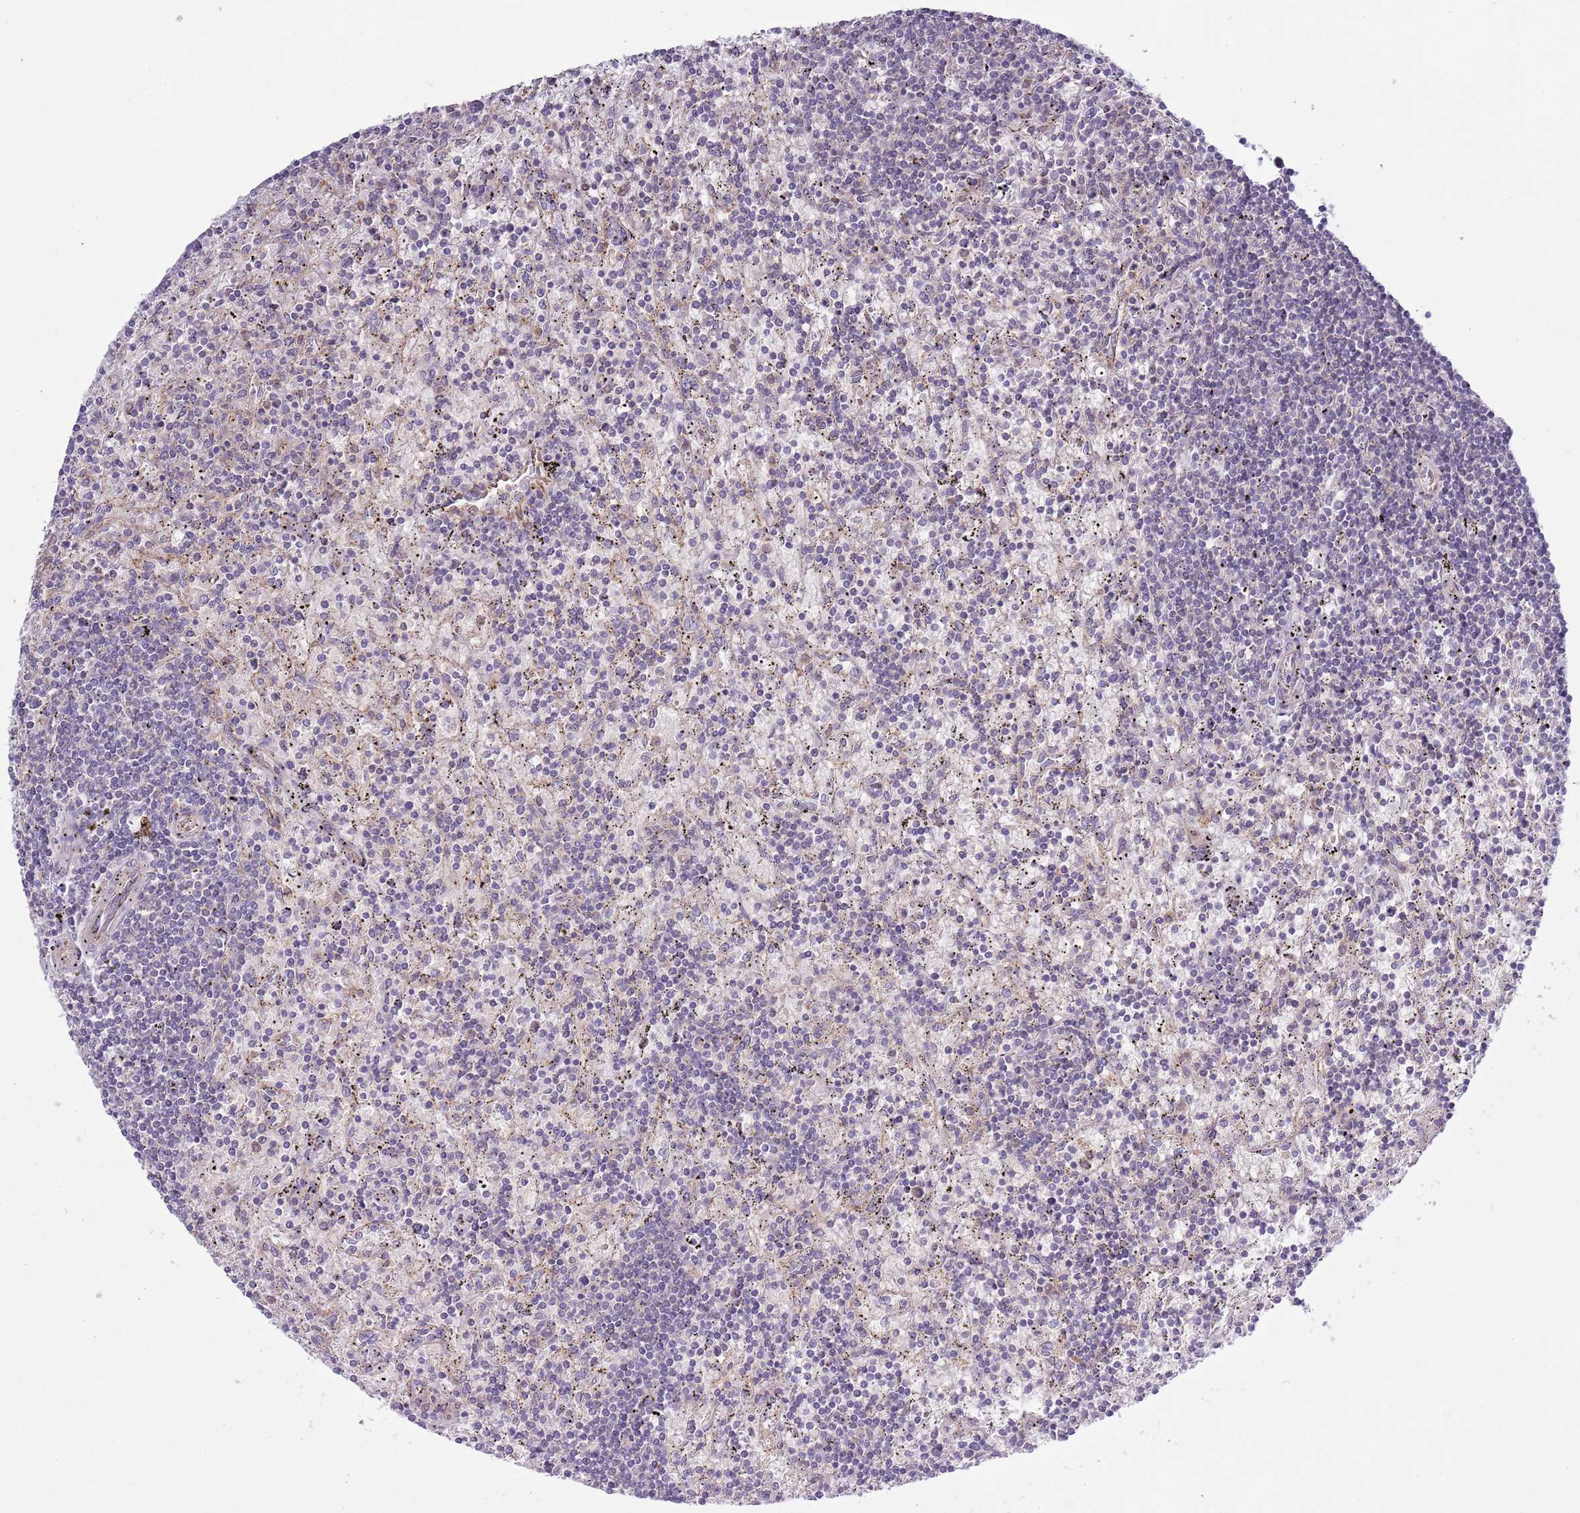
{"staining": {"intensity": "negative", "quantity": "none", "location": "none"}, "tissue": "lymphoma", "cell_type": "Tumor cells", "image_type": "cancer", "snomed": [{"axis": "morphology", "description": "Malignant lymphoma, non-Hodgkin's type, Low grade"}, {"axis": "topography", "description": "Spleen"}], "caption": "Immunohistochemical staining of human malignant lymphoma, non-Hodgkin's type (low-grade) shows no significant expression in tumor cells. The staining was performed using DAB to visualize the protein expression in brown, while the nuclei were stained in blue with hematoxylin (Magnification: 20x).", "gene": "LPIN2", "patient": {"sex": "male", "age": 76}}